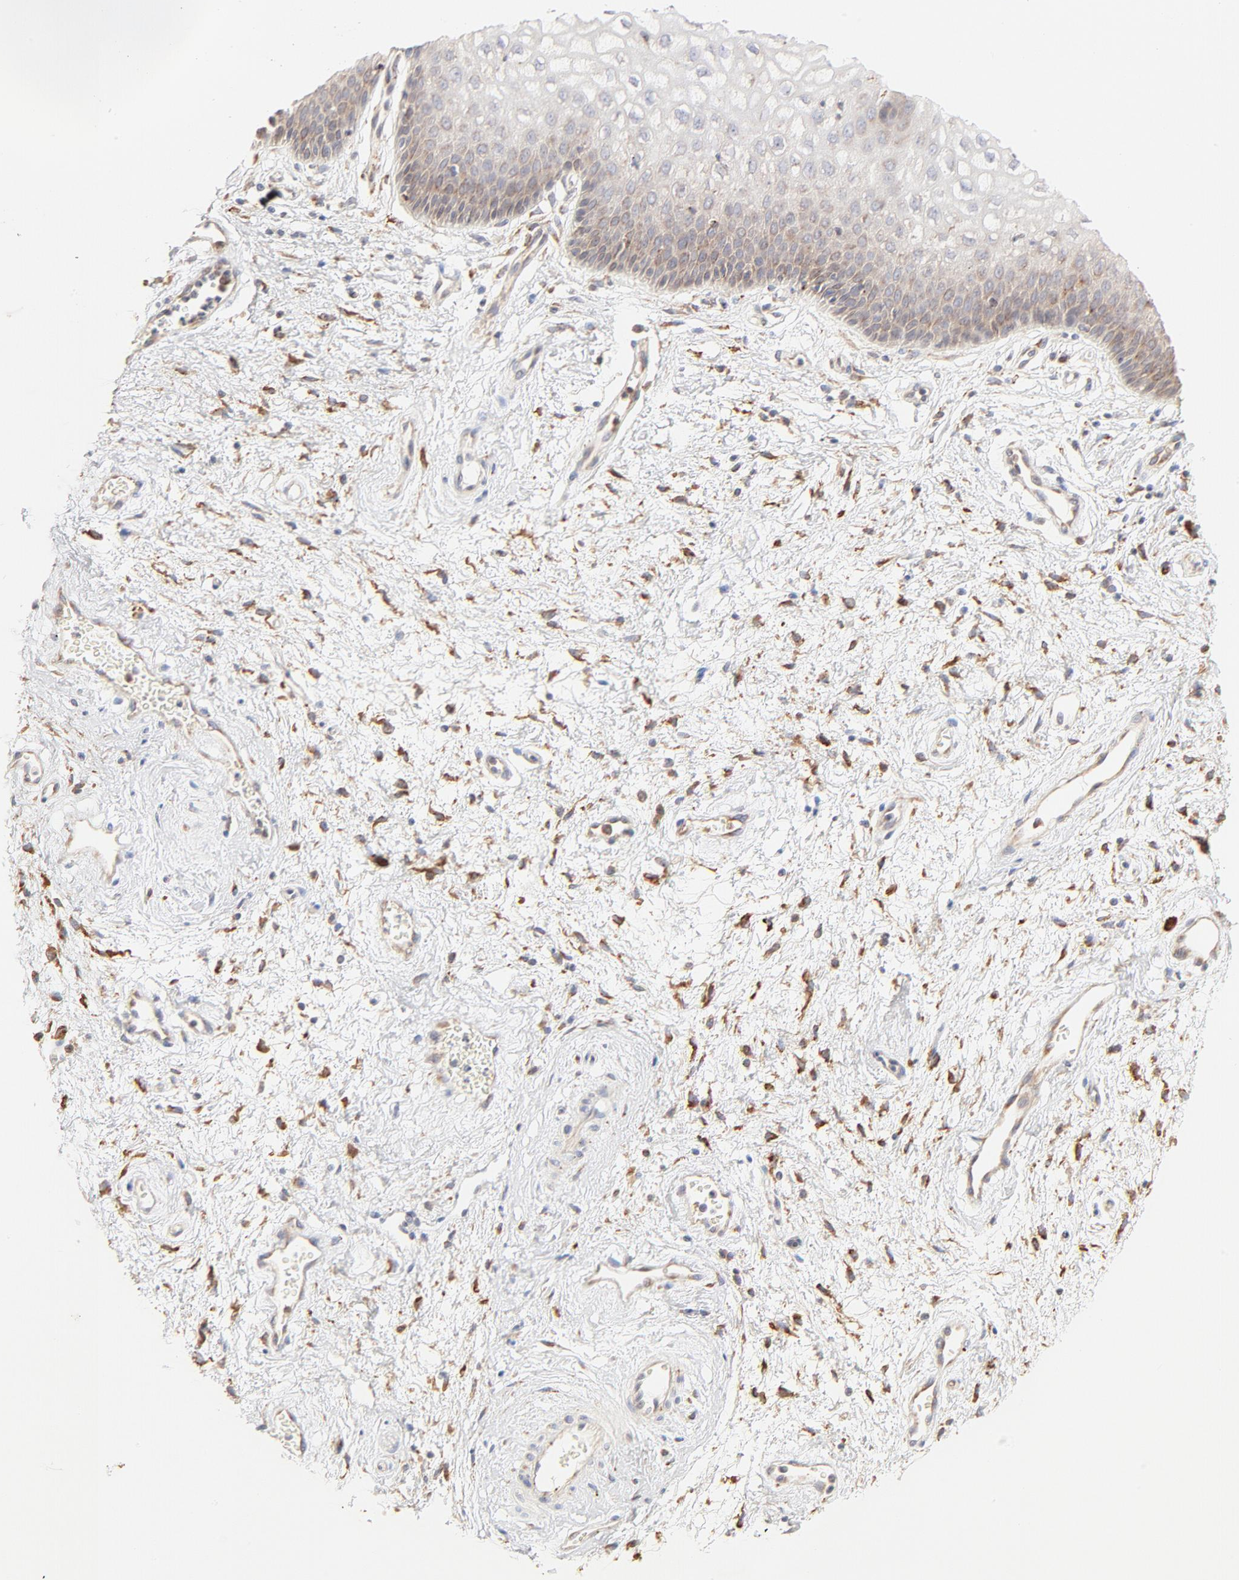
{"staining": {"intensity": "weak", "quantity": "25%-75%", "location": "cytoplasmic/membranous"}, "tissue": "vagina", "cell_type": "Squamous epithelial cells", "image_type": "normal", "snomed": [{"axis": "morphology", "description": "Normal tissue, NOS"}, {"axis": "topography", "description": "Vagina"}], "caption": "DAB immunohistochemical staining of benign vagina exhibits weak cytoplasmic/membranous protein expression in approximately 25%-75% of squamous epithelial cells.", "gene": "PARP12", "patient": {"sex": "female", "age": 34}}